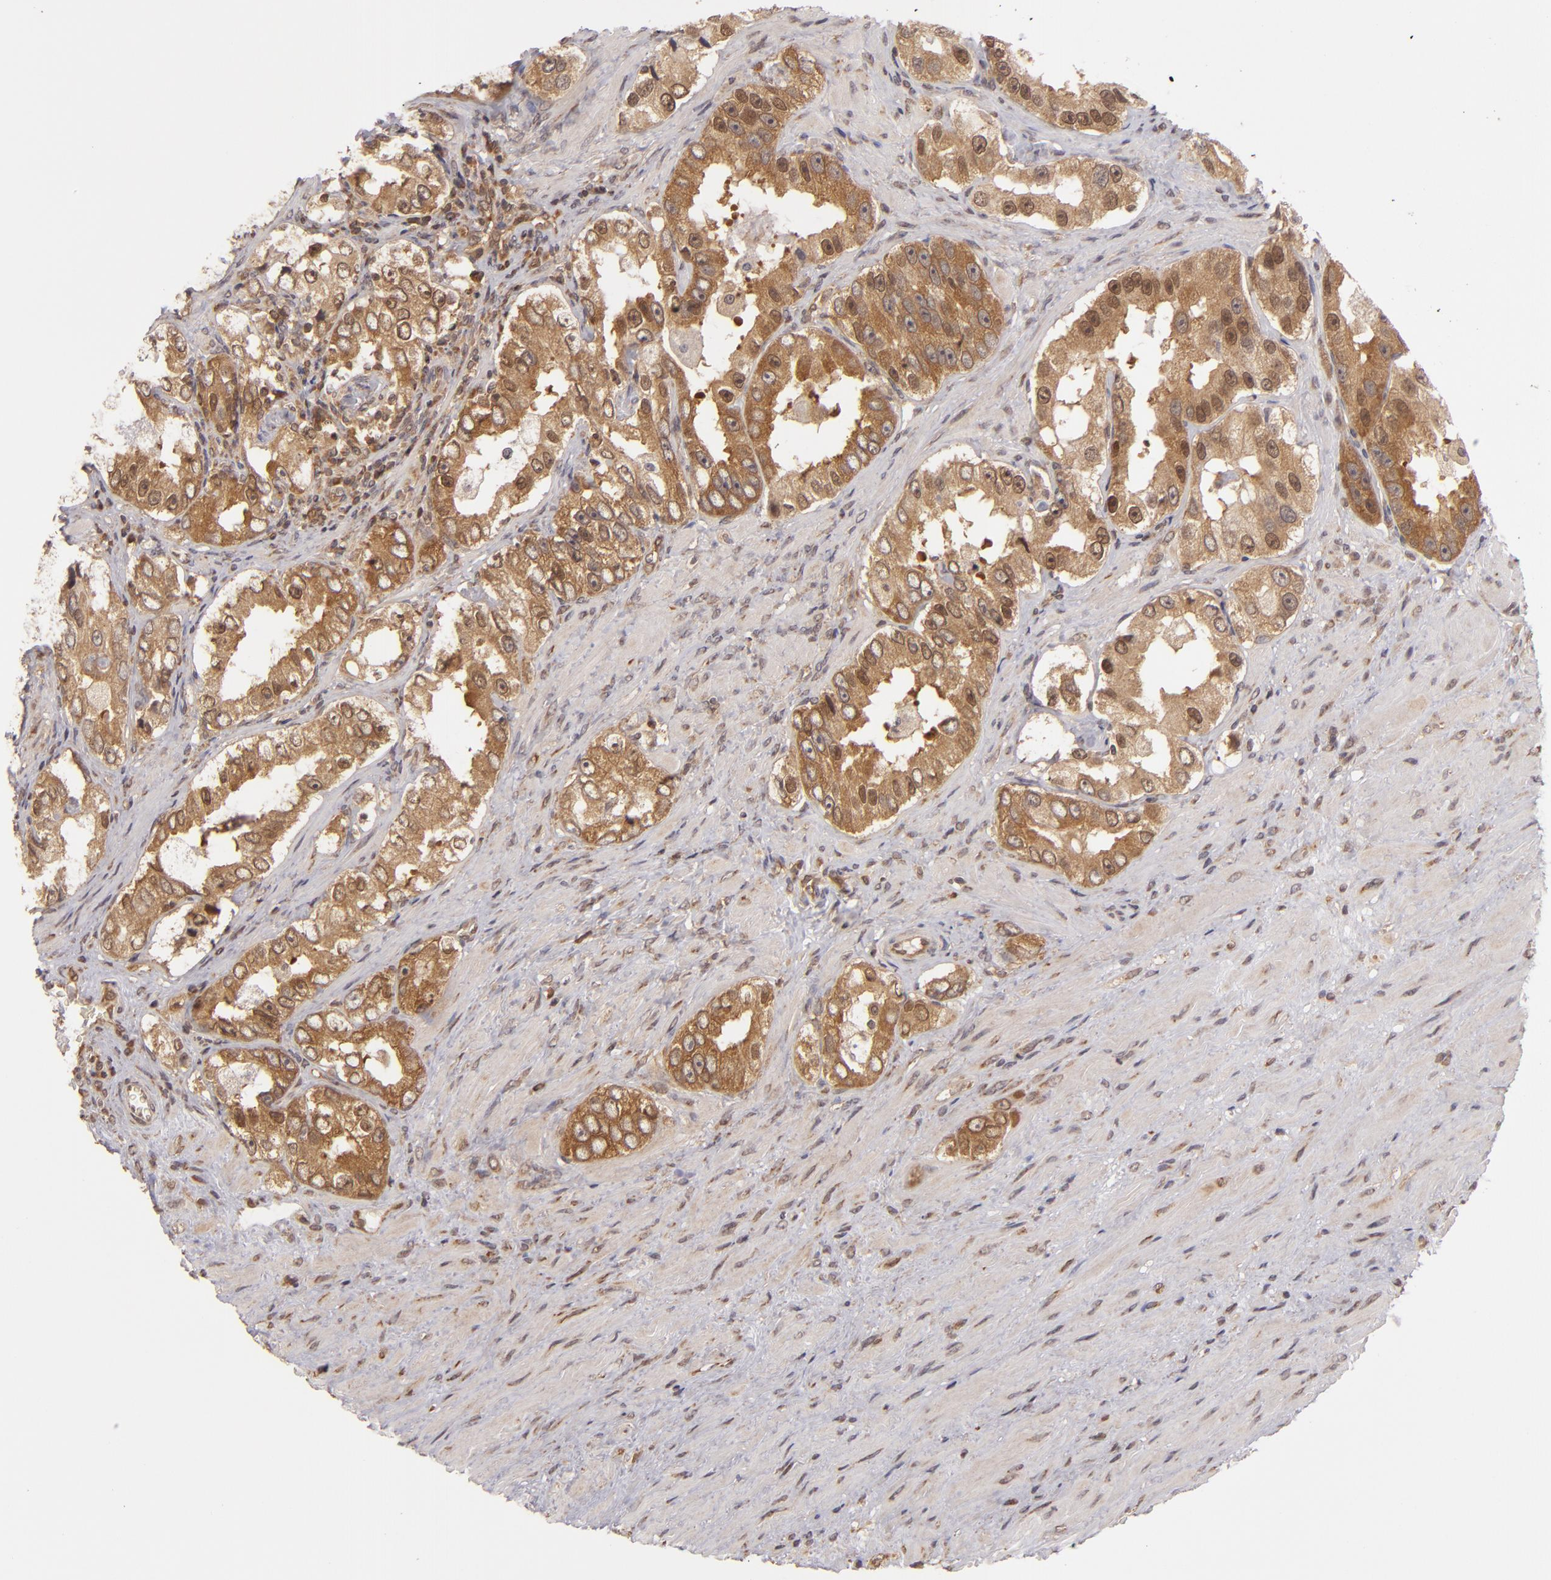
{"staining": {"intensity": "moderate", "quantity": ">75%", "location": "cytoplasmic/membranous"}, "tissue": "prostate cancer", "cell_type": "Tumor cells", "image_type": "cancer", "snomed": [{"axis": "morphology", "description": "Adenocarcinoma, High grade"}, {"axis": "topography", "description": "Prostate"}], "caption": "Human high-grade adenocarcinoma (prostate) stained for a protein (brown) reveals moderate cytoplasmic/membranous positive expression in about >75% of tumor cells.", "gene": "MAPK3", "patient": {"sex": "male", "age": 63}}